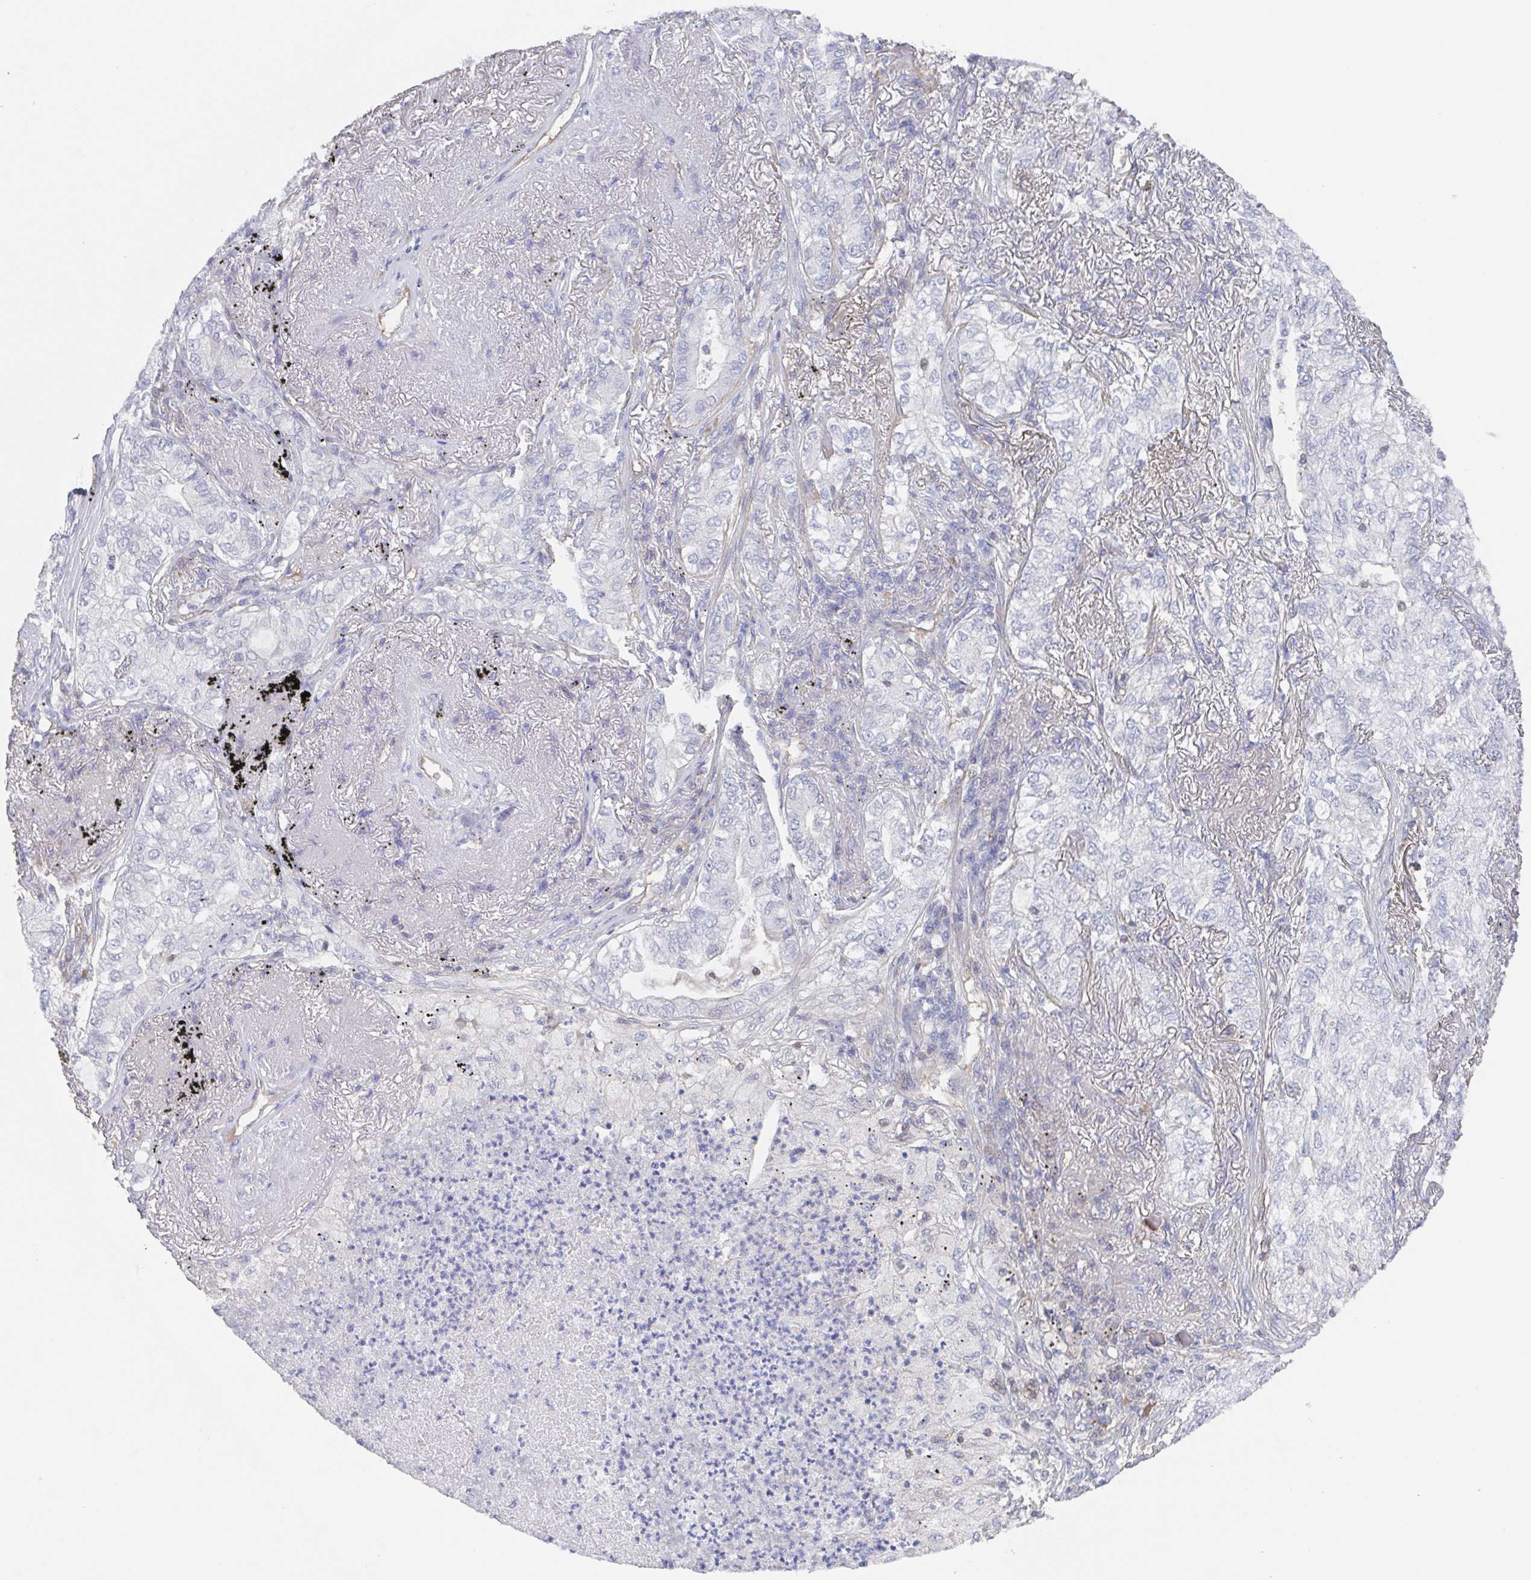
{"staining": {"intensity": "negative", "quantity": "none", "location": "none"}, "tissue": "lung cancer", "cell_type": "Tumor cells", "image_type": "cancer", "snomed": [{"axis": "morphology", "description": "Adenocarcinoma, NOS"}, {"axis": "topography", "description": "Lung"}], "caption": "Immunohistochemistry (IHC) of adenocarcinoma (lung) demonstrates no positivity in tumor cells.", "gene": "AGFG2", "patient": {"sex": "female", "age": 73}}